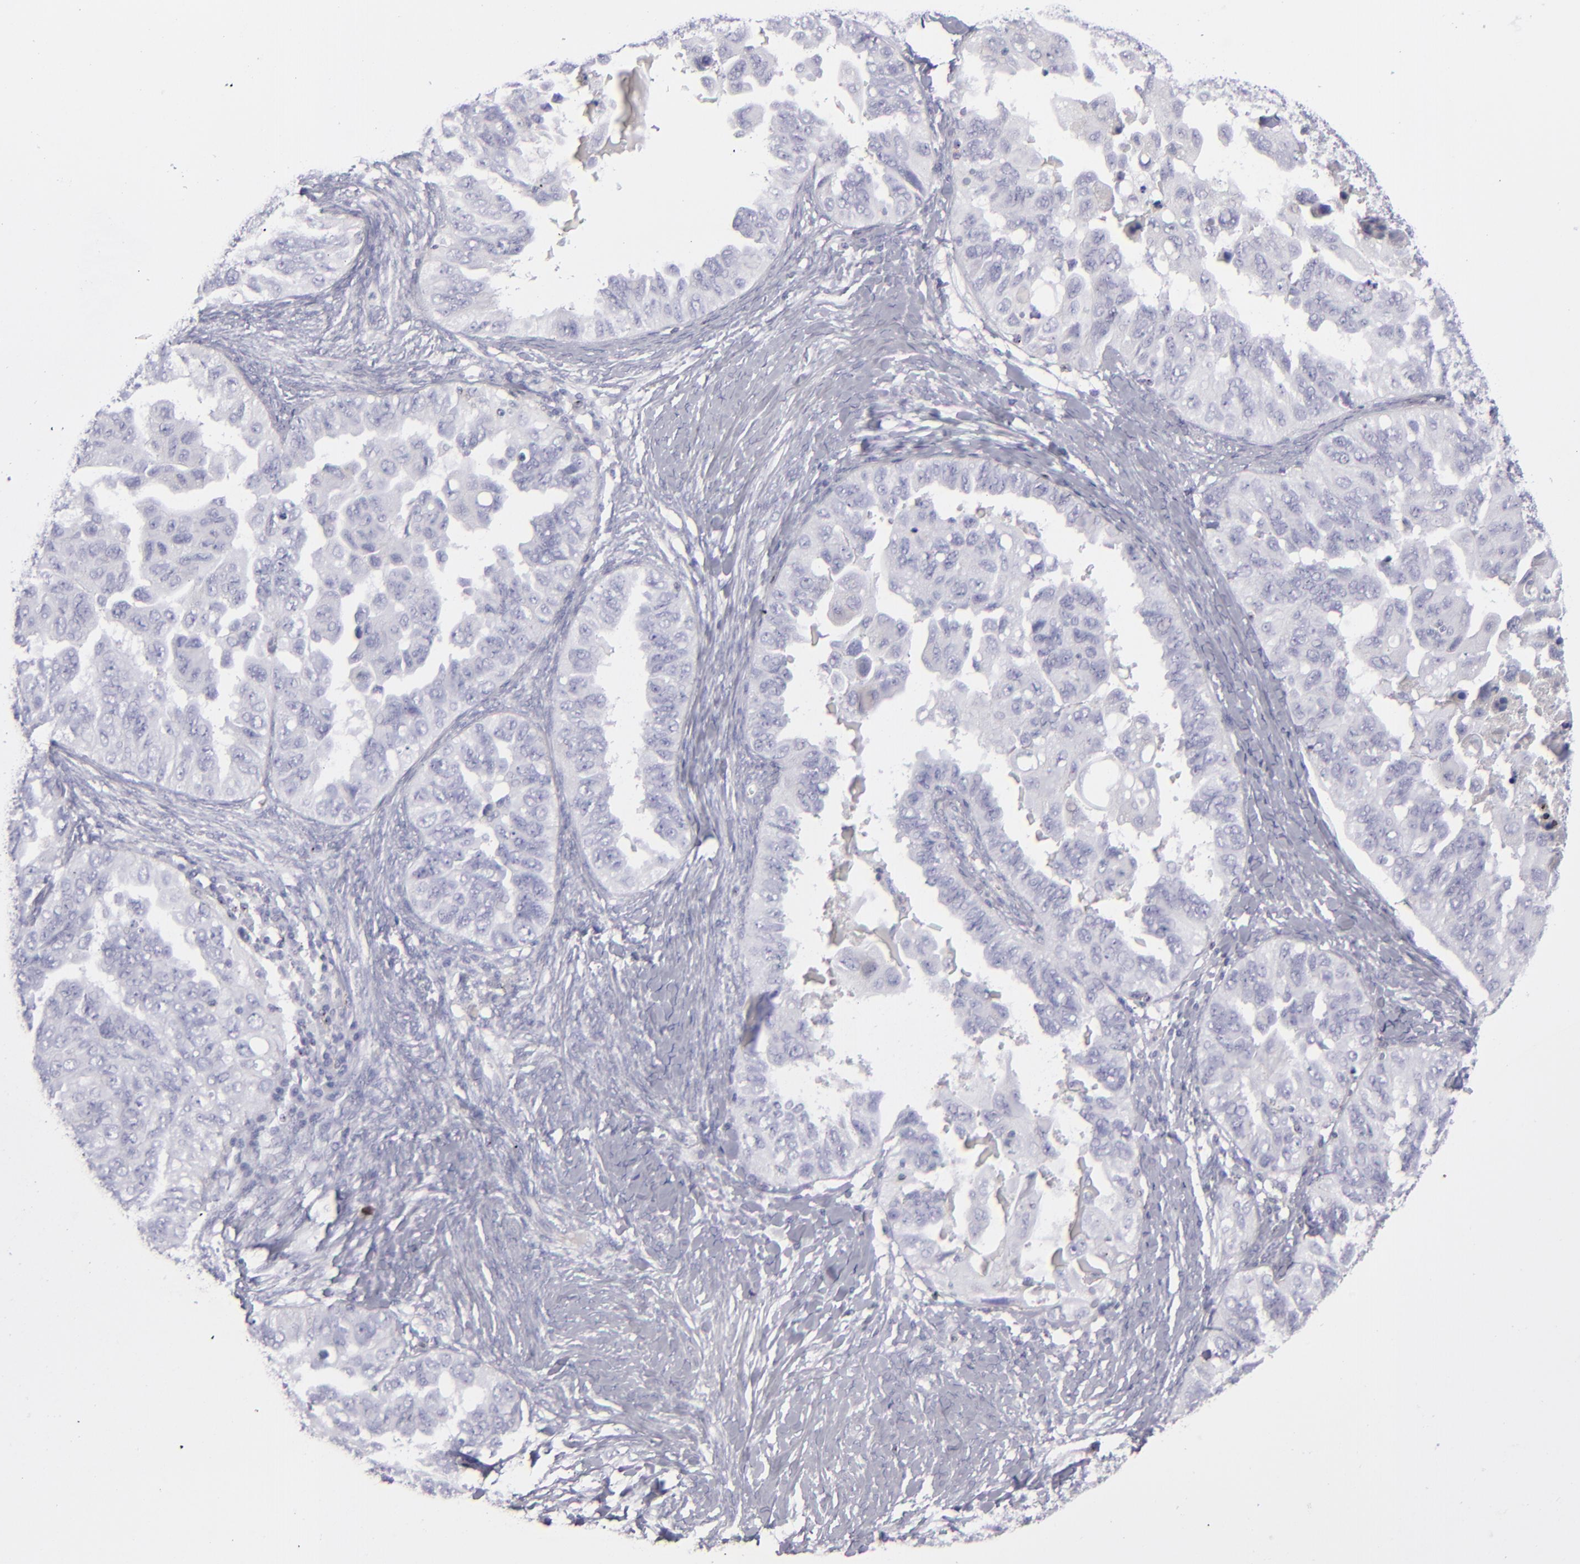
{"staining": {"intensity": "negative", "quantity": "none", "location": "none"}, "tissue": "ovarian cancer", "cell_type": "Tumor cells", "image_type": "cancer", "snomed": [{"axis": "morphology", "description": "Cystadenocarcinoma, serous, NOS"}, {"axis": "topography", "description": "Ovary"}], "caption": "Immunohistochemistry of ovarian cancer demonstrates no positivity in tumor cells.", "gene": "CD2", "patient": {"sex": "female", "age": 82}}